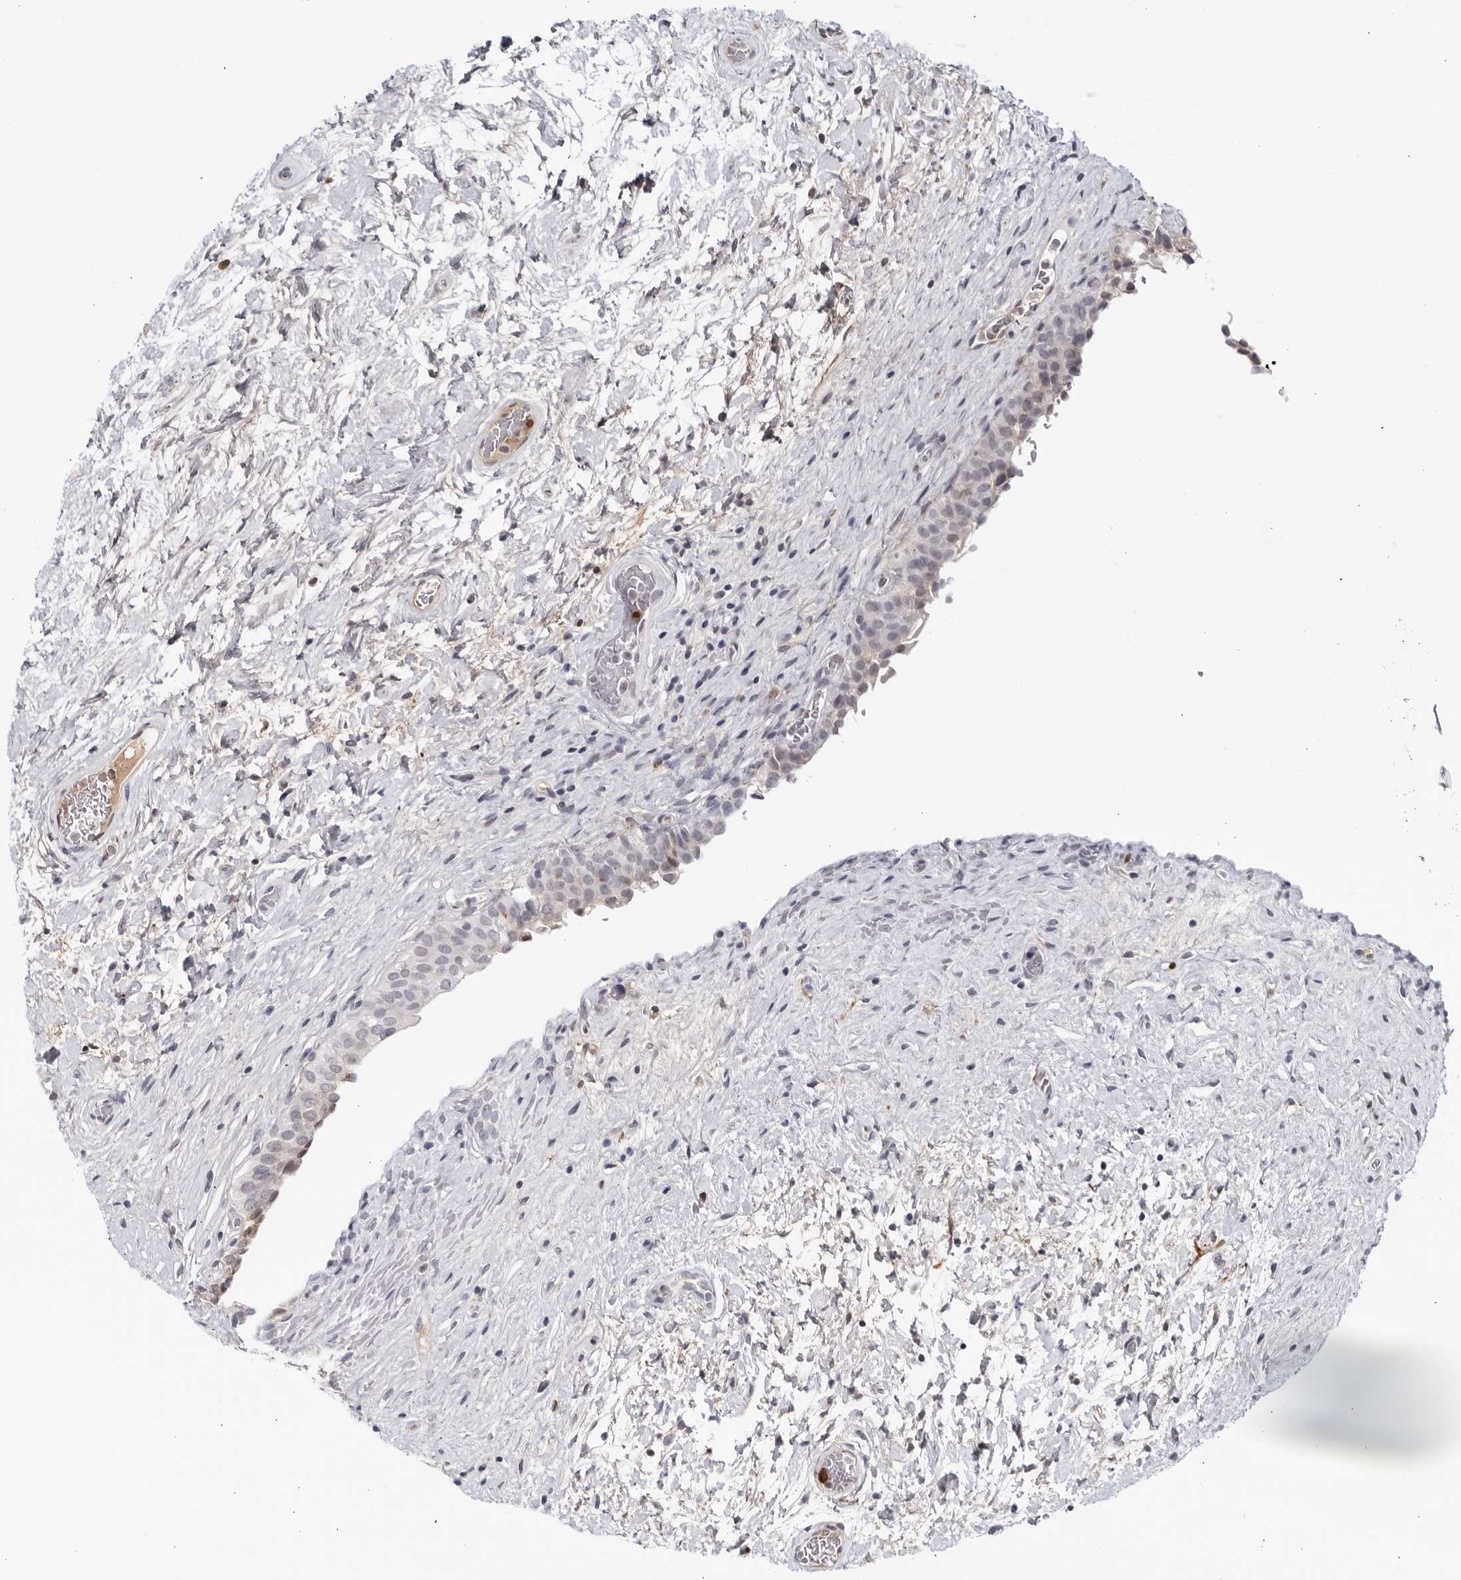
{"staining": {"intensity": "negative", "quantity": "none", "location": "none"}, "tissue": "urinary bladder", "cell_type": "Urothelial cells", "image_type": "normal", "snomed": [{"axis": "morphology", "description": "Normal tissue, NOS"}, {"axis": "topography", "description": "Urinary bladder"}], "caption": "Photomicrograph shows no significant protein expression in urothelial cells of benign urinary bladder.", "gene": "STRADB", "patient": {"sex": "male", "age": 74}}